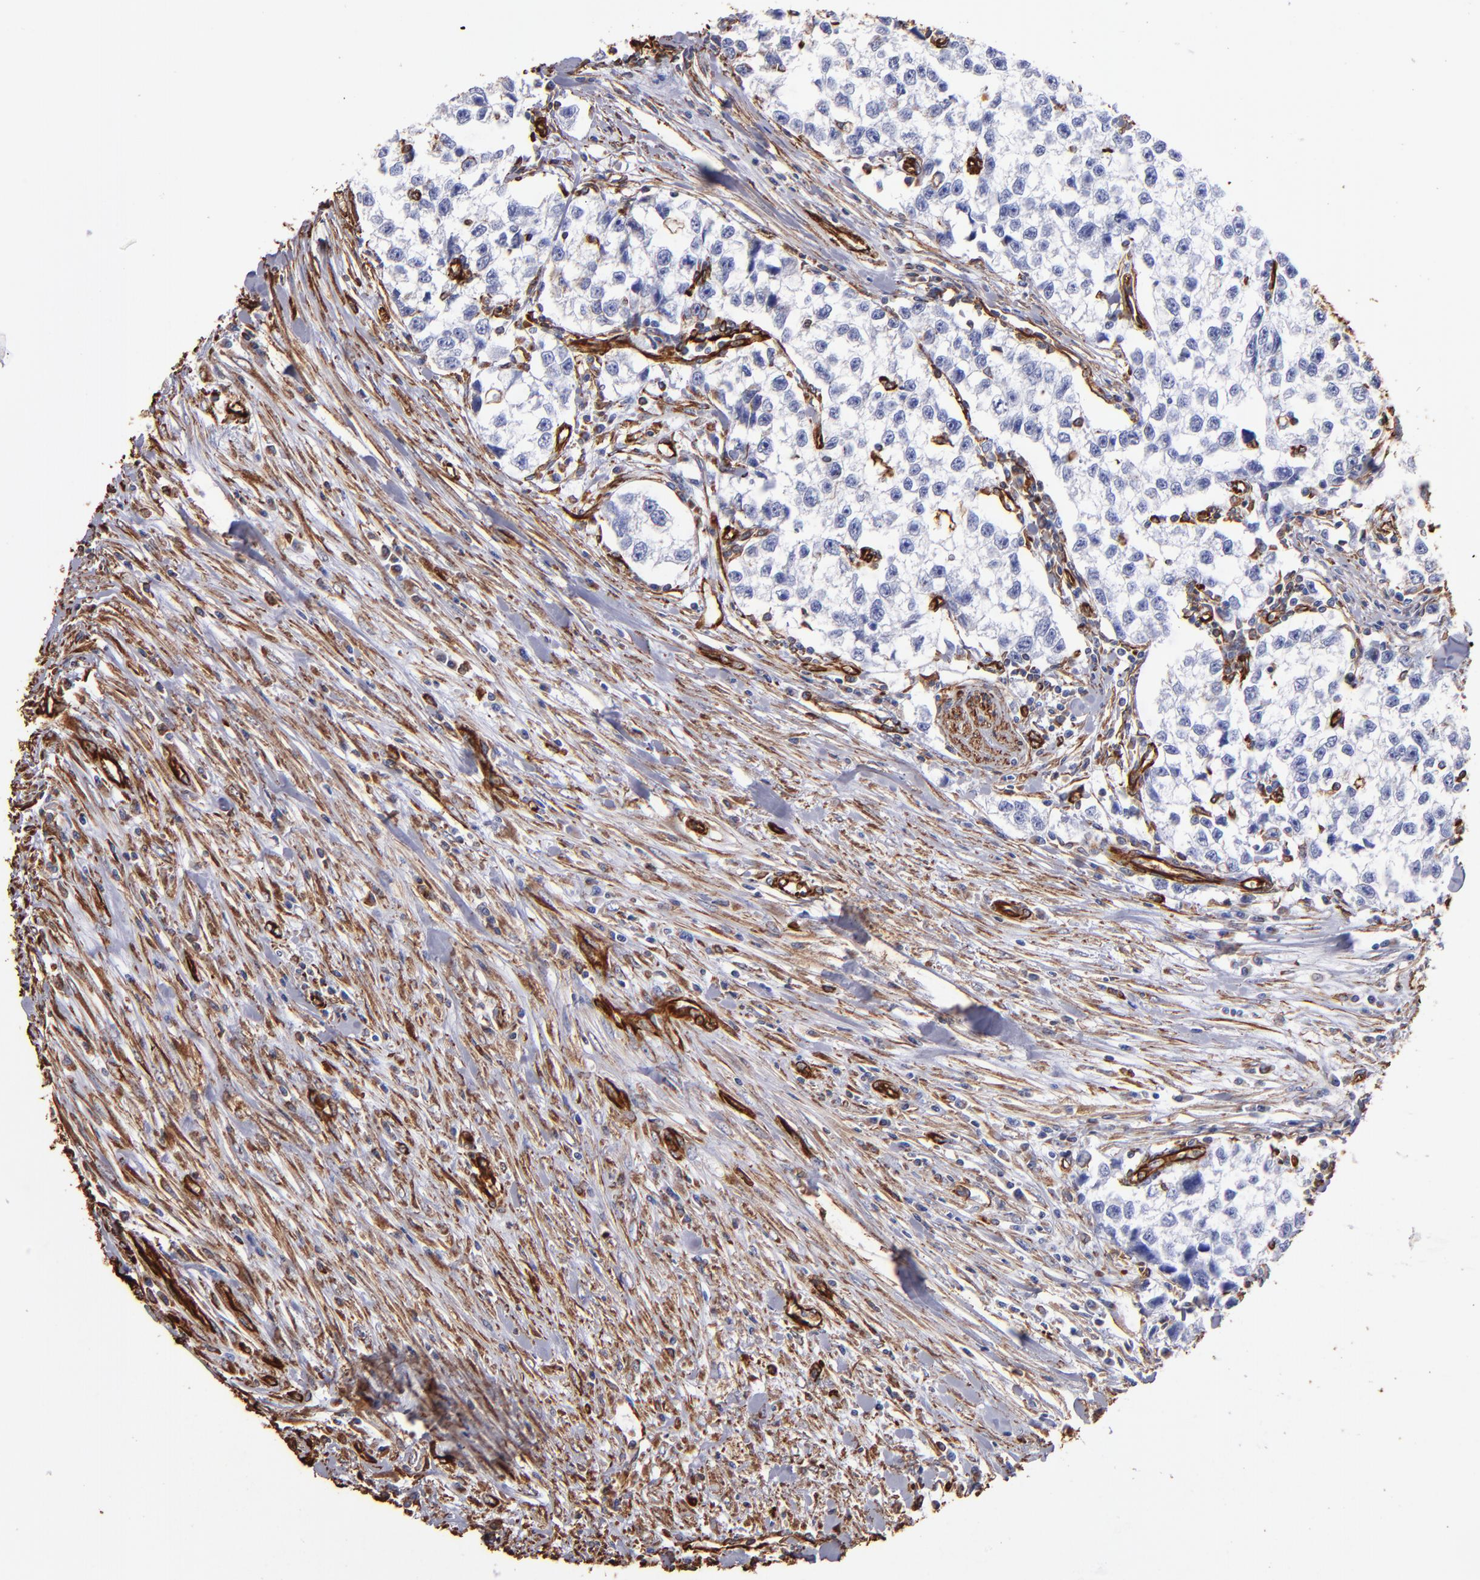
{"staining": {"intensity": "negative", "quantity": "none", "location": "none"}, "tissue": "testis cancer", "cell_type": "Tumor cells", "image_type": "cancer", "snomed": [{"axis": "morphology", "description": "Seminoma, NOS"}, {"axis": "morphology", "description": "Carcinoma, Embryonal, NOS"}, {"axis": "topography", "description": "Testis"}], "caption": "There is no significant staining in tumor cells of embryonal carcinoma (testis).", "gene": "VIM", "patient": {"sex": "male", "age": 30}}